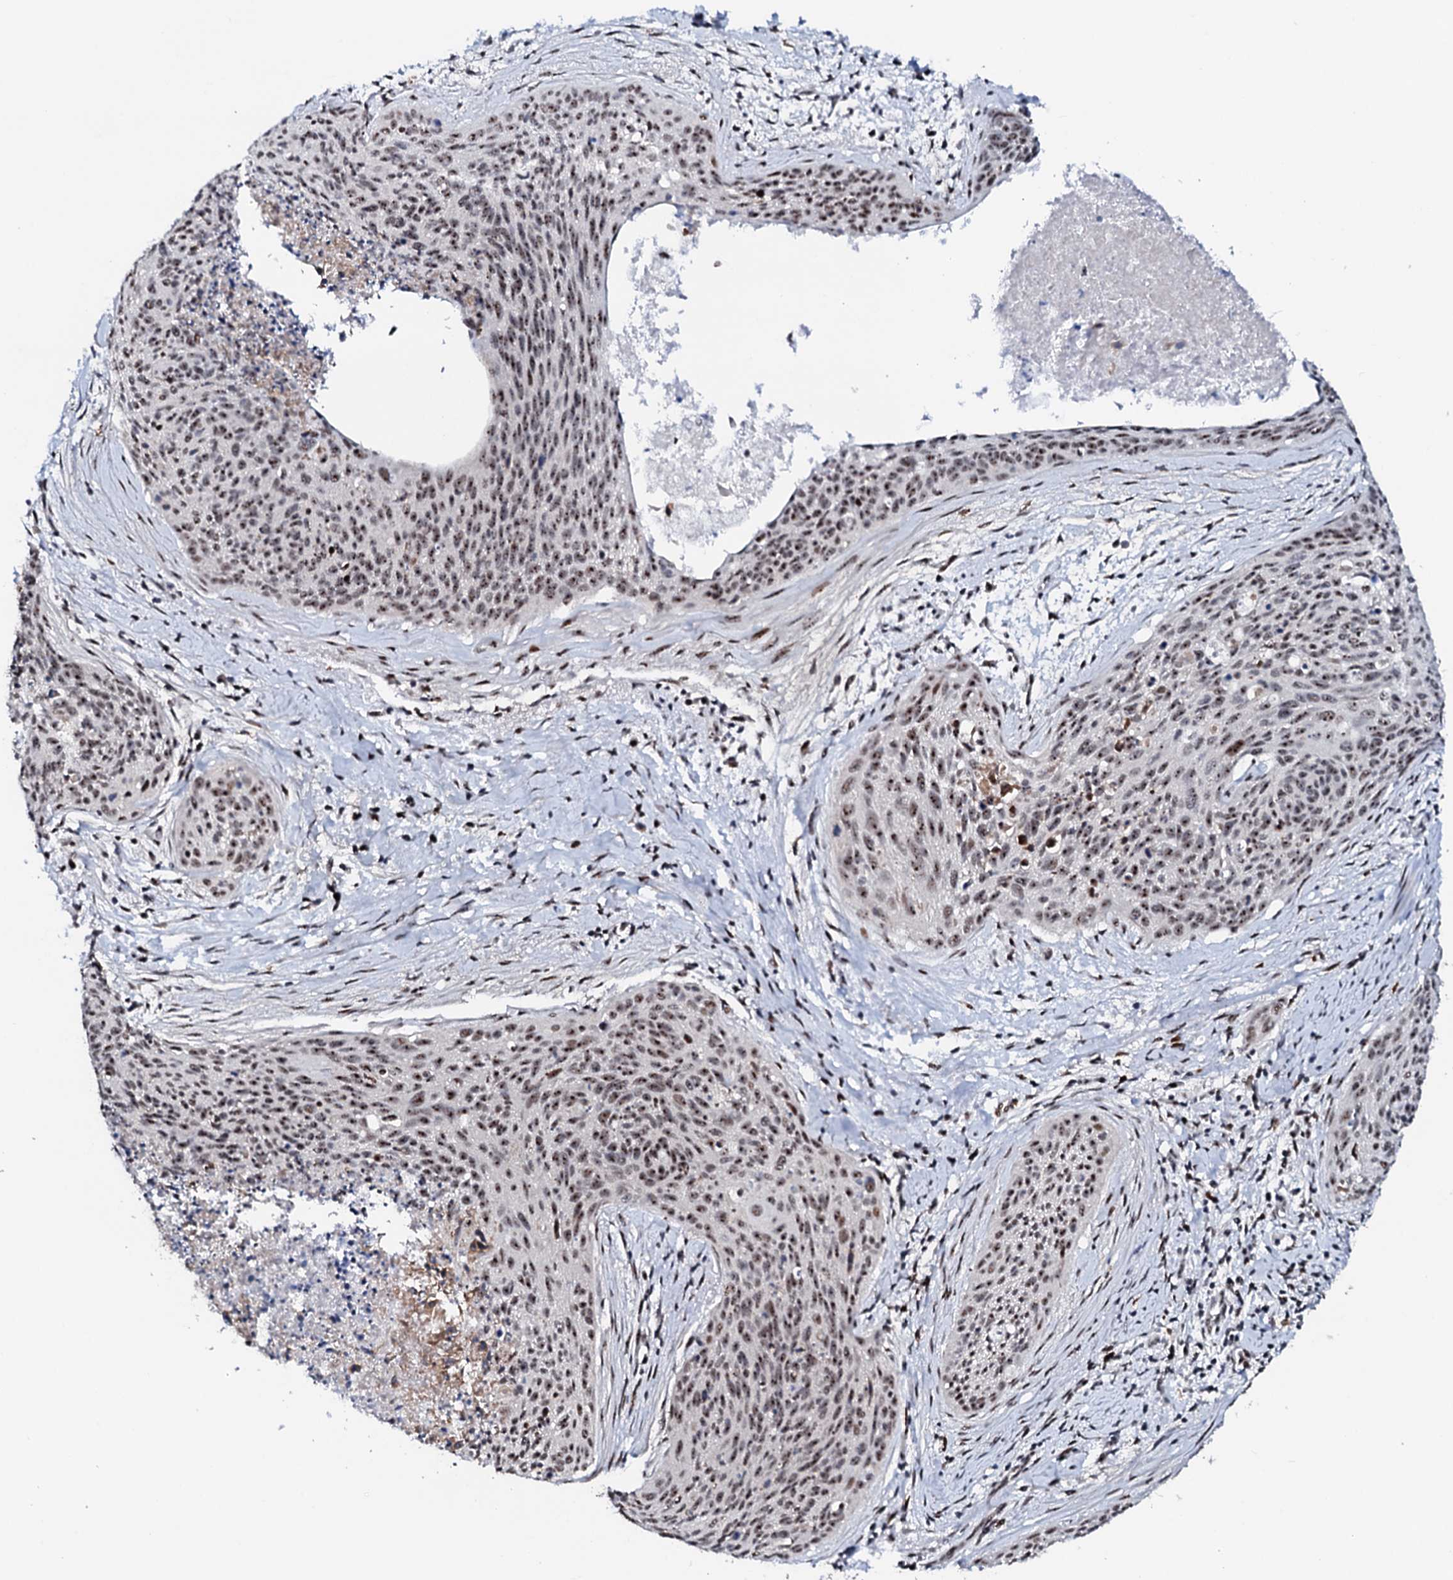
{"staining": {"intensity": "moderate", "quantity": ">75%", "location": "nuclear"}, "tissue": "cervical cancer", "cell_type": "Tumor cells", "image_type": "cancer", "snomed": [{"axis": "morphology", "description": "Squamous cell carcinoma, NOS"}, {"axis": "topography", "description": "Cervix"}], "caption": "Cervical squamous cell carcinoma stained with IHC exhibits moderate nuclear positivity in about >75% of tumor cells.", "gene": "NEUROG3", "patient": {"sex": "female", "age": 55}}